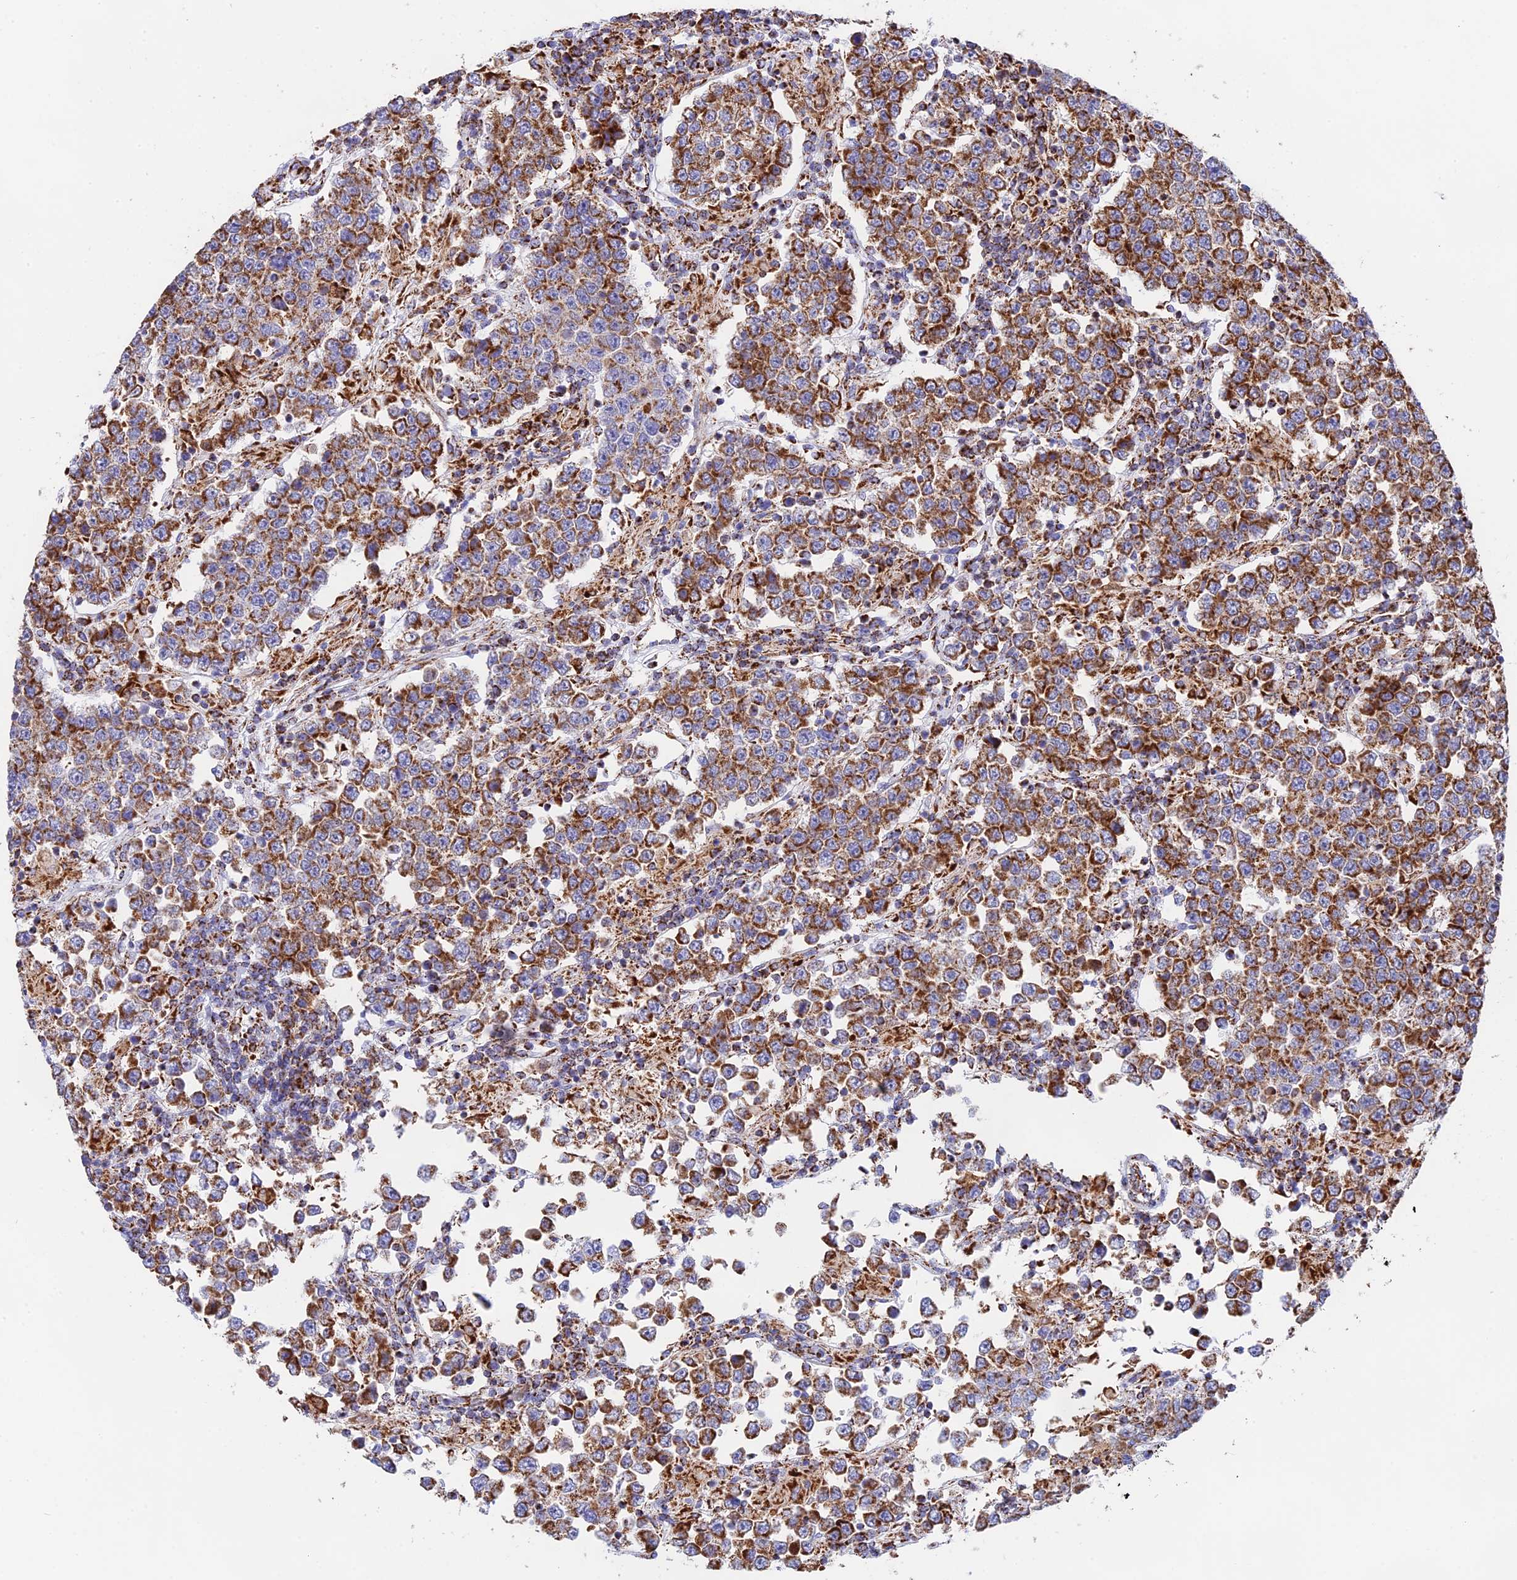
{"staining": {"intensity": "strong", "quantity": ">75%", "location": "cytoplasmic/membranous"}, "tissue": "testis cancer", "cell_type": "Tumor cells", "image_type": "cancer", "snomed": [{"axis": "morphology", "description": "Normal tissue, NOS"}, {"axis": "morphology", "description": "Urothelial carcinoma, High grade"}, {"axis": "morphology", "description": "Seminoma, NOS"}, {"axis": "morphology", "description": "Carcinoma, Embryonal, NOS"}, {"axis": "topography", "description": "Urinary bladder"}, {"axis": "topography", "description": "Testis"}], "caption": "A high amount of strong cytoplasmic/membranous expression is appreciated in about >75% of tumor cells in embryonal carcinoma (testis) tissue. (IHC, brightfield microscopy, high magnification).", "gene": "NDUFA5", "patient": {"sex": "male", "age": 41}}